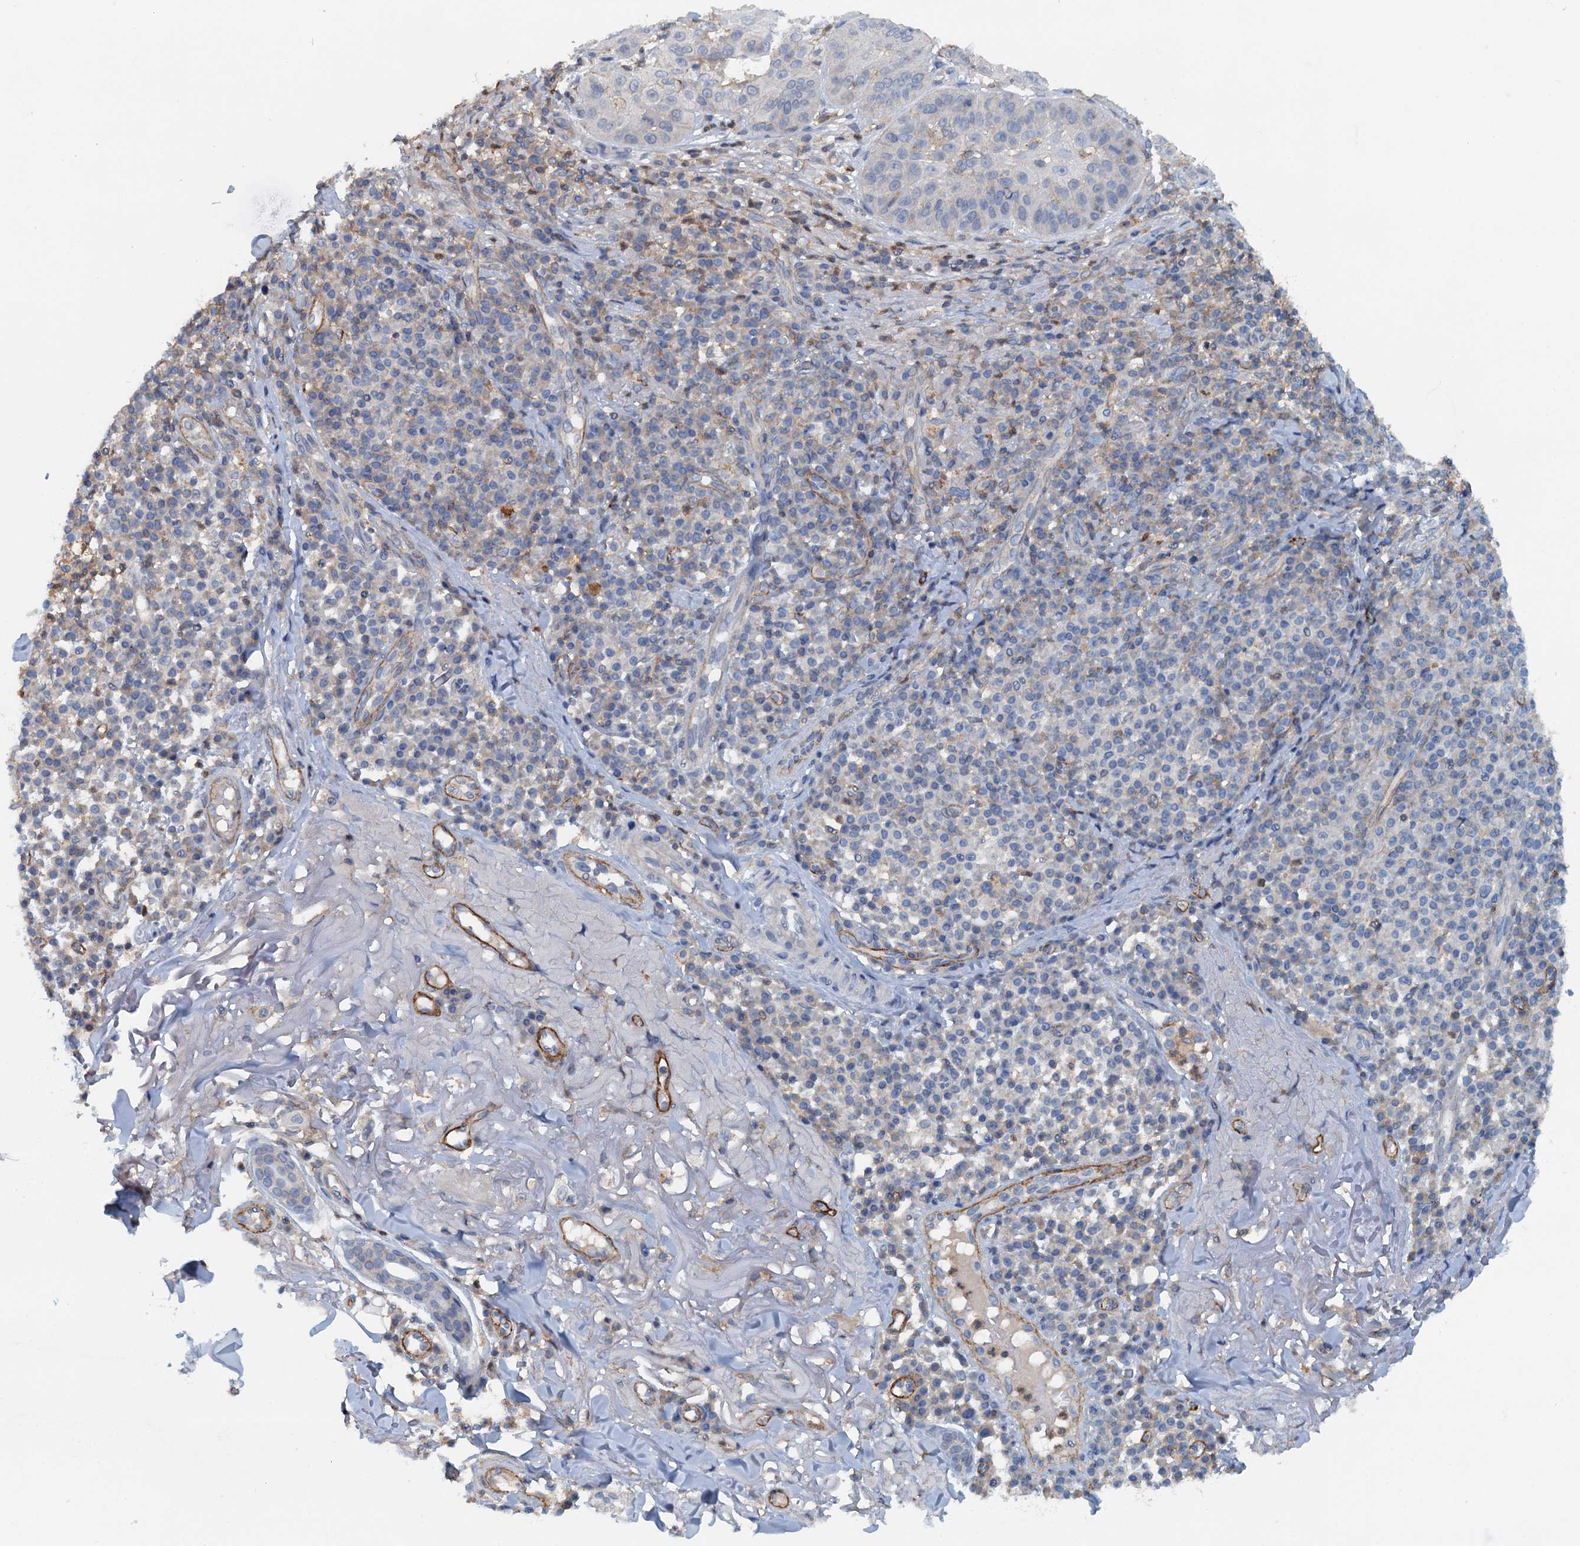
{"staining": {"intensity": "negative", "quantity": "none", "location": "none"}, "tissue": "skin cancer", "cell_type": "Tumor cells", "image_type": "cancer", "snomed": [{"axis": "morphology", "description": "Normal tissue, NOS"}, {"axis": "morphology", "description": "Basal cell carcinoma"}, {"axis": "topography", "description": "Skin"}], "caption": "High power microscopy image of an immunohistochemistry (IHC) image of basal cell carcinoma (skin), revealing no significant expression in tumor cells.", "gene": "THAP10", "patient": {"sex": "male", "age": 93}}